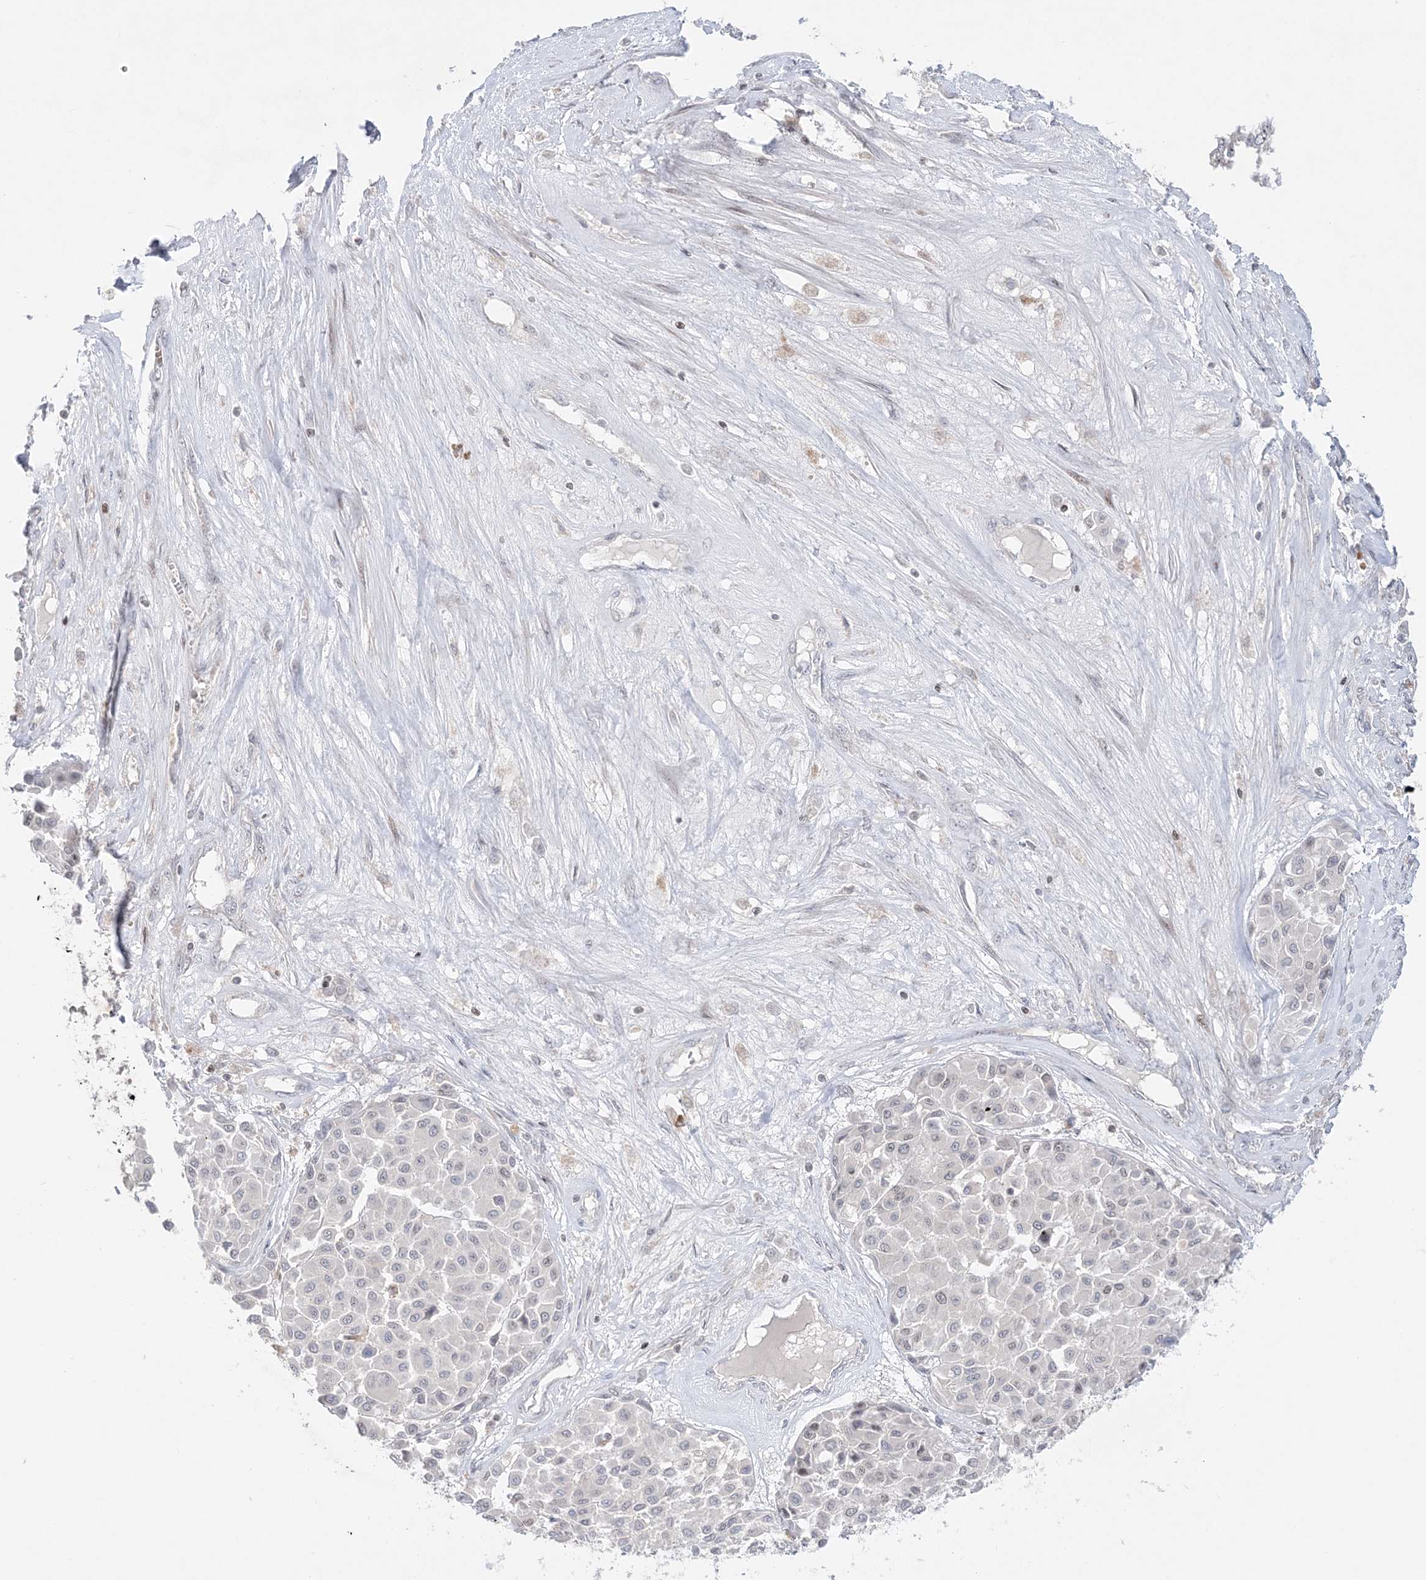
{"staining": {"intensity": "negative", "quantity": "none", "location": "none"}, "tissue": "melanoma", "cell_type": "Tumor cells", "image_type": "cancer", "snomed": [{"axis": "morphology", "description": "Malignant melanoma, Metastatic site"}, {"axis": "topography", "description": "Soft tissue"}], "caption": "Tumor cells are negative for protein expression in human melanoma. (DAB (3,3'-diaminobenzidine) immunohistochemistry visualized using brightfield microscopy, high magnification).", "gene": "SH3BP4", "patient": {"sex": "male", "age": 41}}